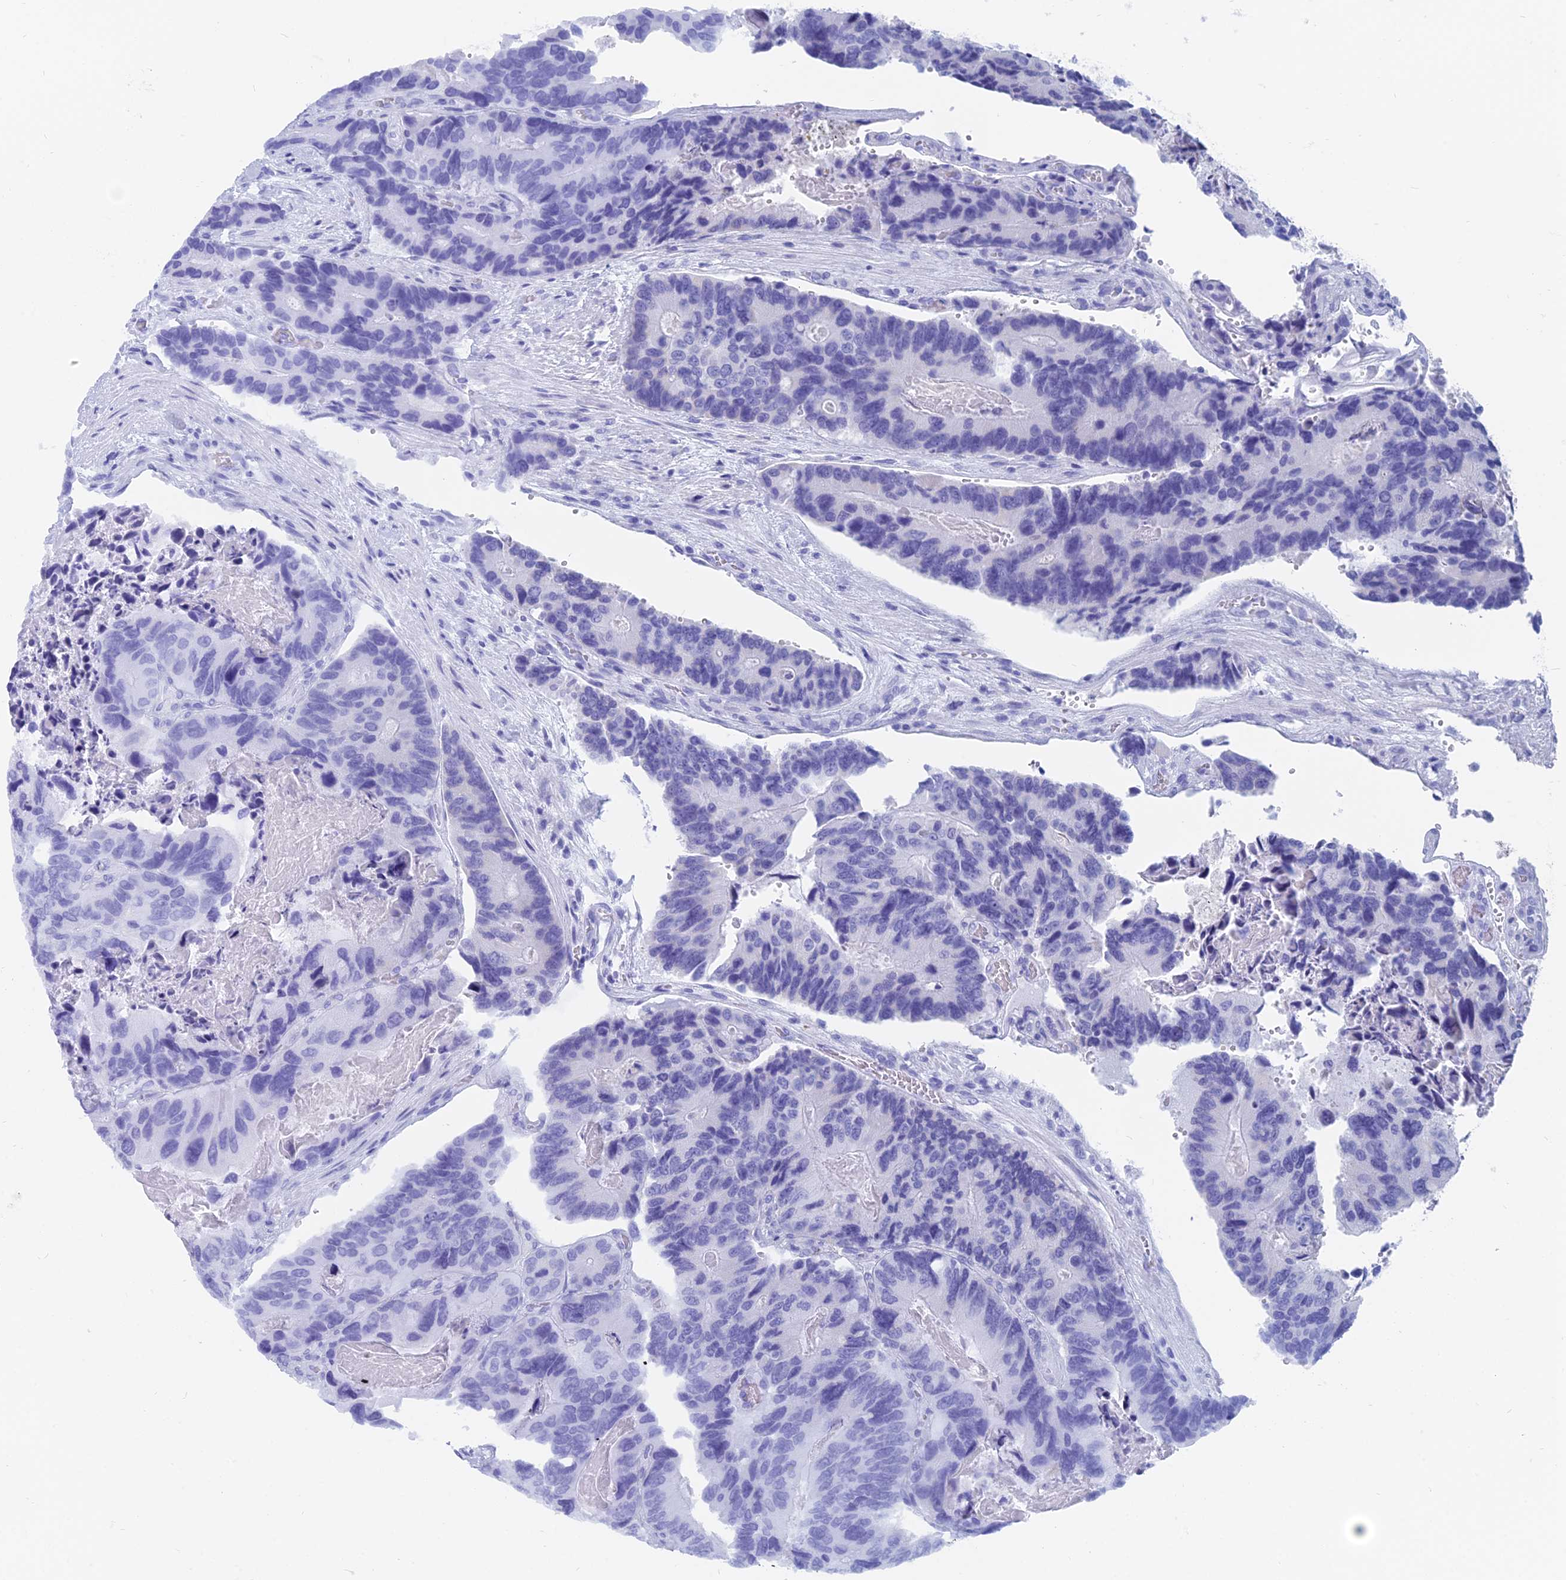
{"staining": {"intensity": "negative", "quantity": "none", "location": "none"}, "tissue": "colorectal cancer", "cell_type": "Tumor cells", "image_type": "cancer", "snomed": [{"axis": "morphology", "description": "Adenocarcinoma, NOS"}, {"axis": "topography", "description": "Colon"}], "caption": "This is an immunohistochemistry histopathology image of human colorectal adenocarcinoma. There is no staining in tumor cells.", "gene": "CAPS", "patient": {"sex": "male", "age": 84}}